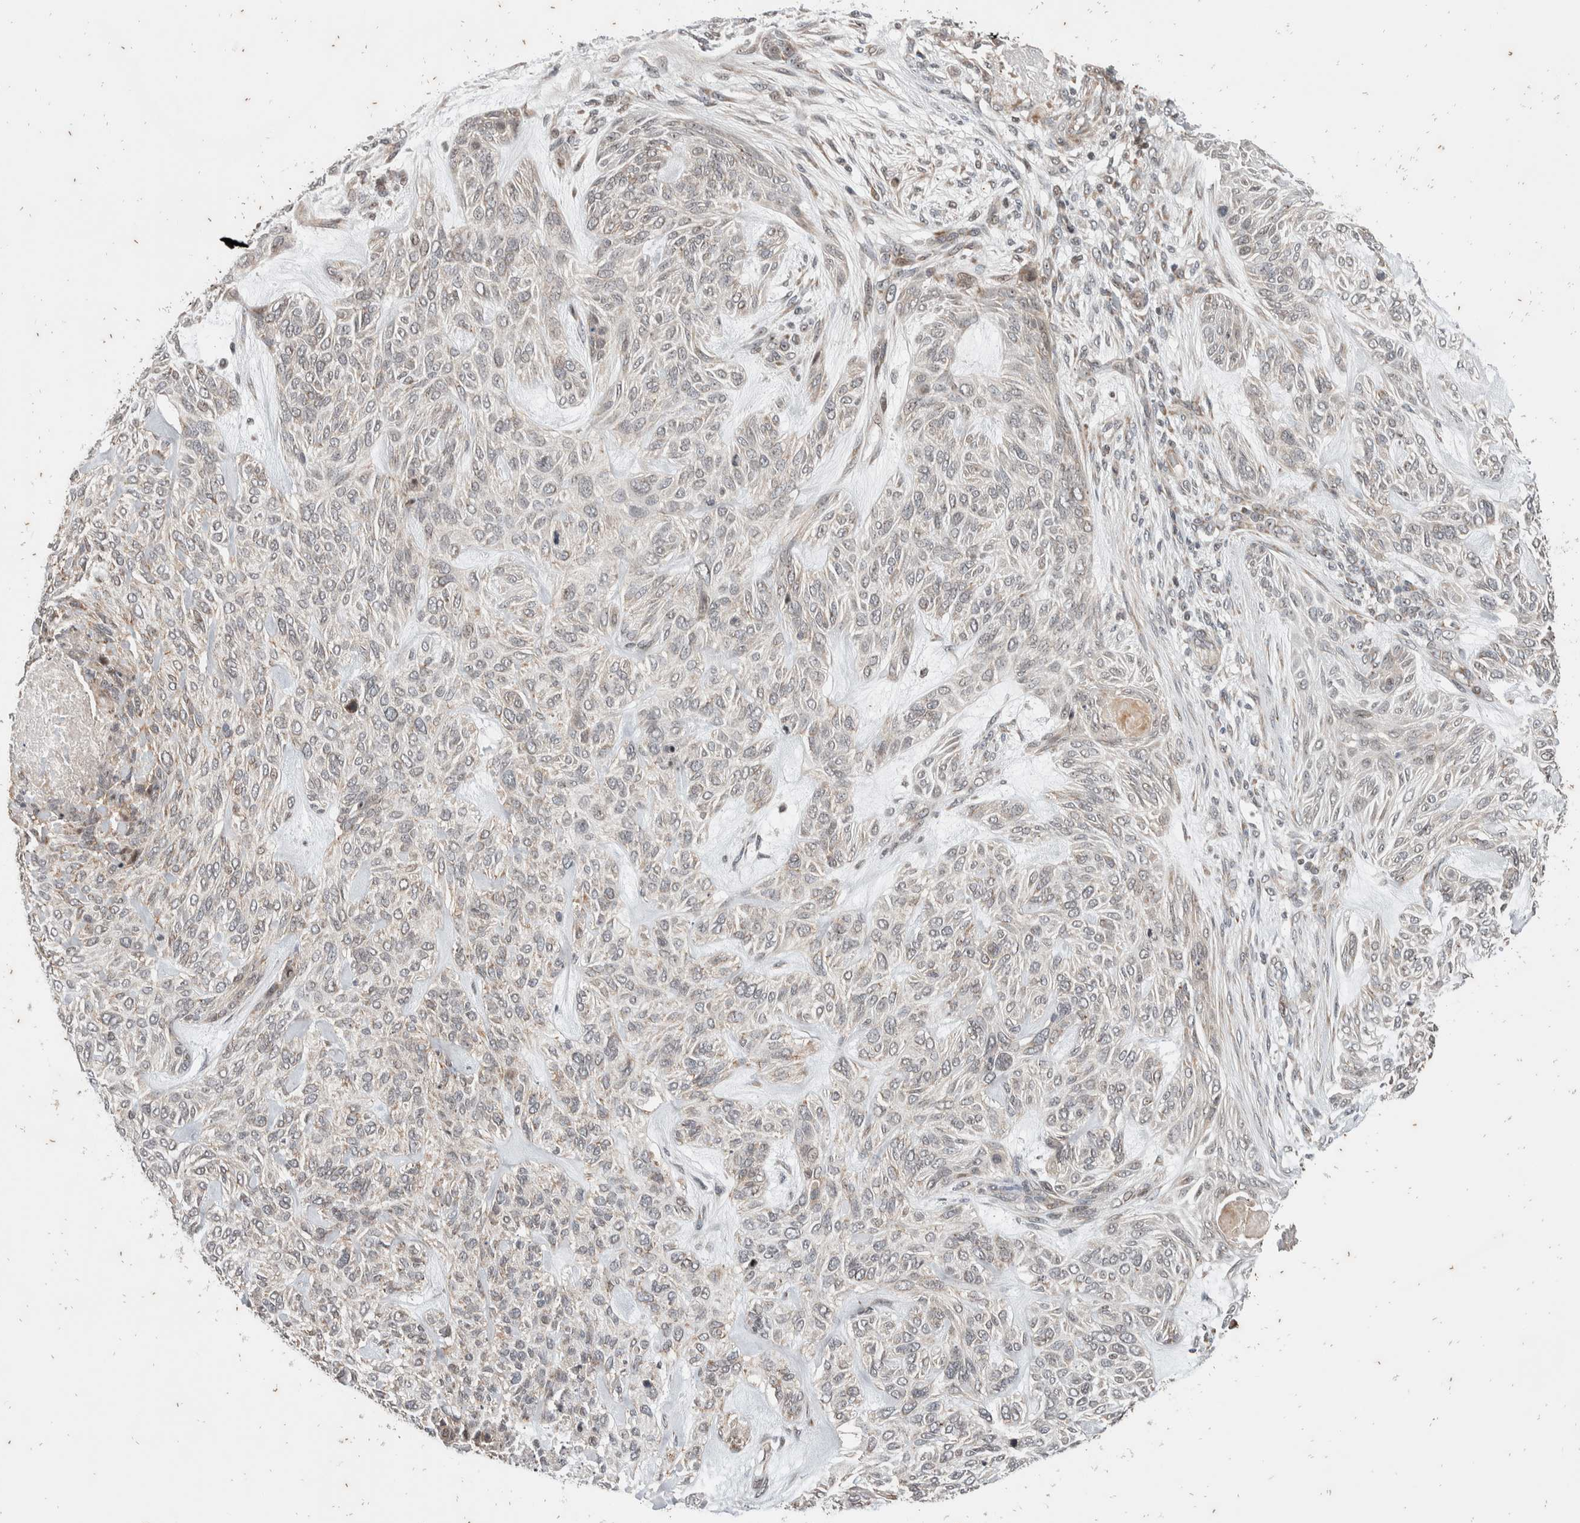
{"staining": {"intensity": "weak", "quantity": "<25%", "location": "nuclear"}, "tissue": "skin cancer", "cell_type": "Tumor cells", "image_type": "cancer", "snomed": [{"axis": "morphology", "description": "Basal cell carcinoma"}, {"axis": "topography", "description": "Skin"}], "caption": "Tumor cells are negative for protein expression in human basal cell carcinoma (skin). (Immunohistochemistry, brightfield microscopy, high magnification).", "gene": "ATXN7L1", "patient": {"sex": "male", "age": 55}}